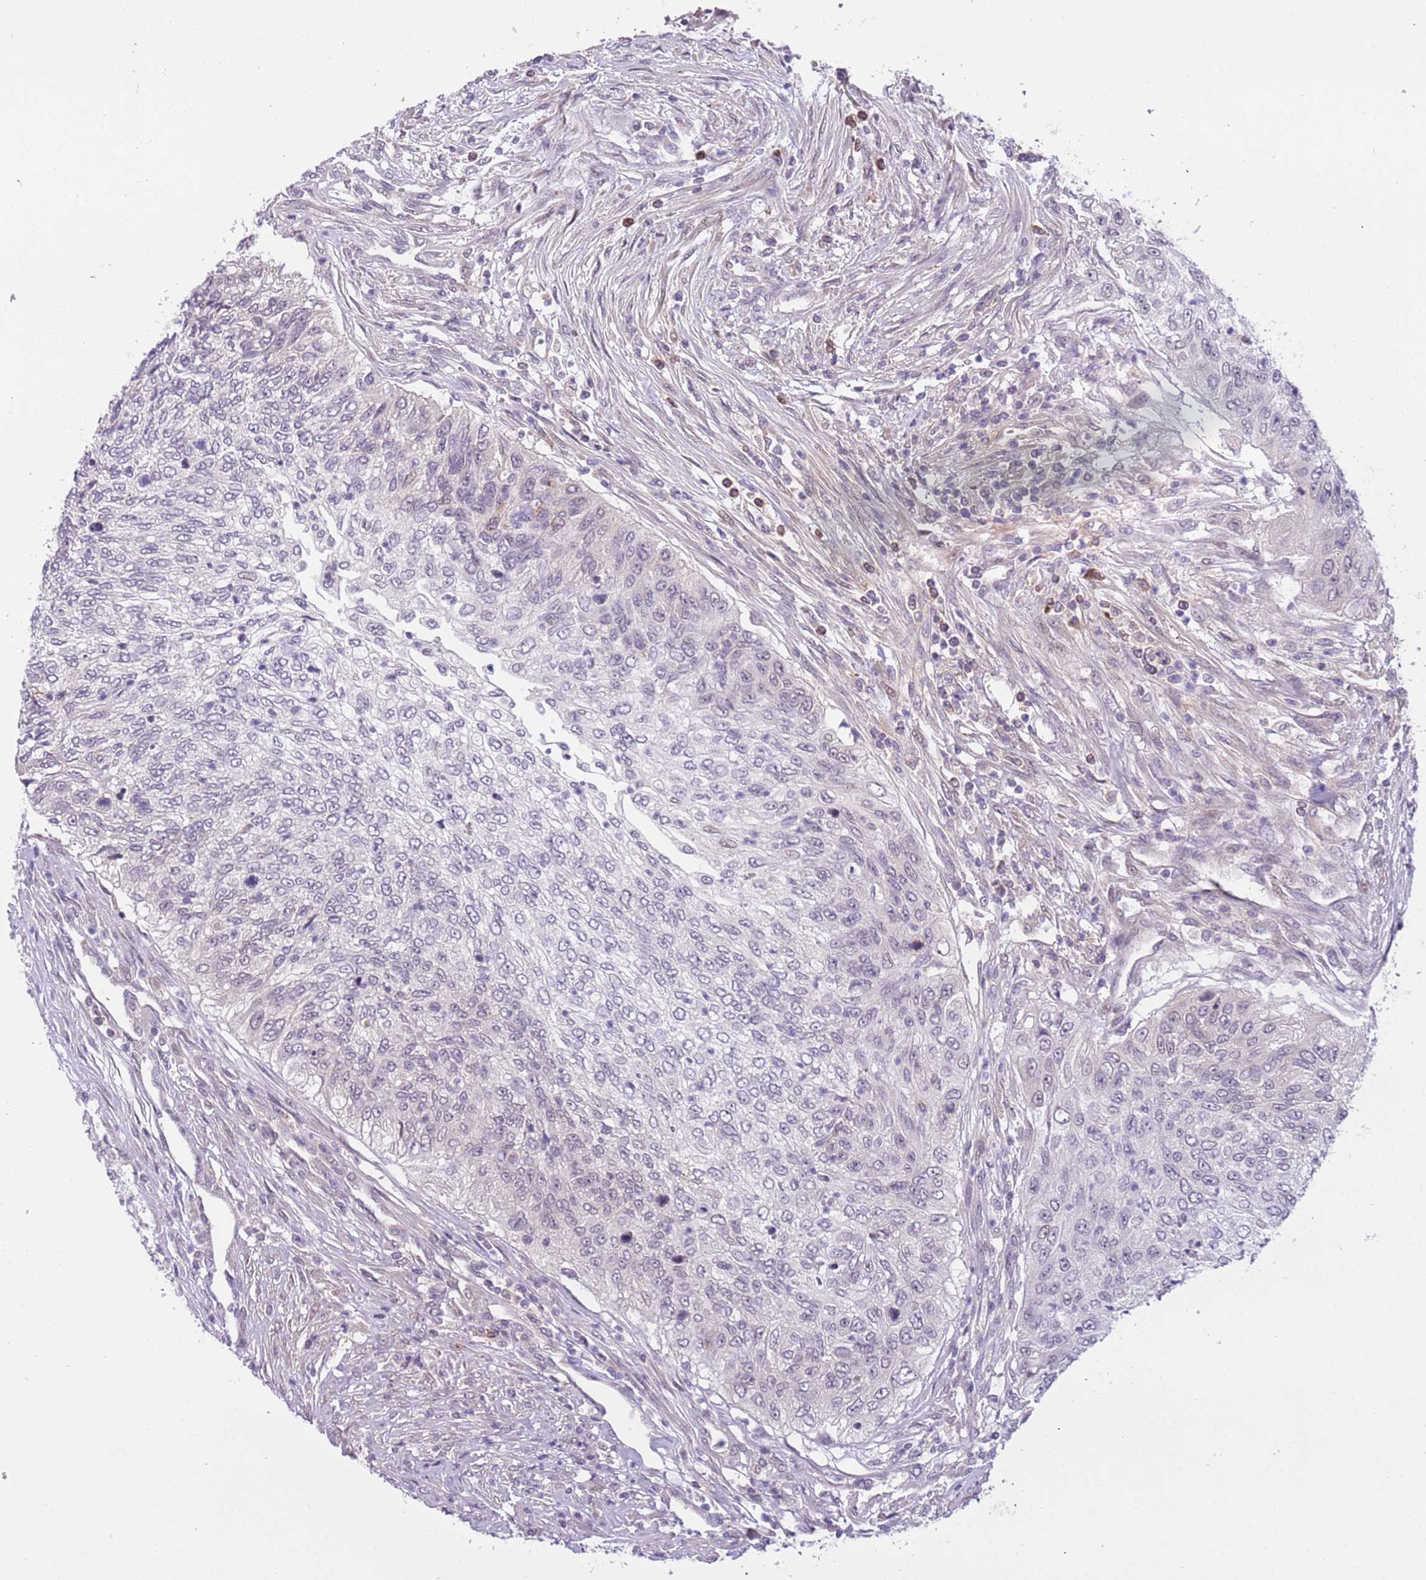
{"staining": {"intensity": "negative", "quantity": "none", "location": "none"}, "tissue": "urothelial cancer", "cell_type": "Tumor cells", "image_type": "cancer", "snomed": [{"axis": "morphology", "description": "Urothelial carcinoma, High grade"}, {"axis": "topography", "description": "Urinary bladder"}], "caption": "This is an immunohistochemistry (IHC) histopathology image of urothelial cancer. There is no staining in tumor cells.", "gene": "MAGEF1", "patient": {"sex": "female", "age": 60}}